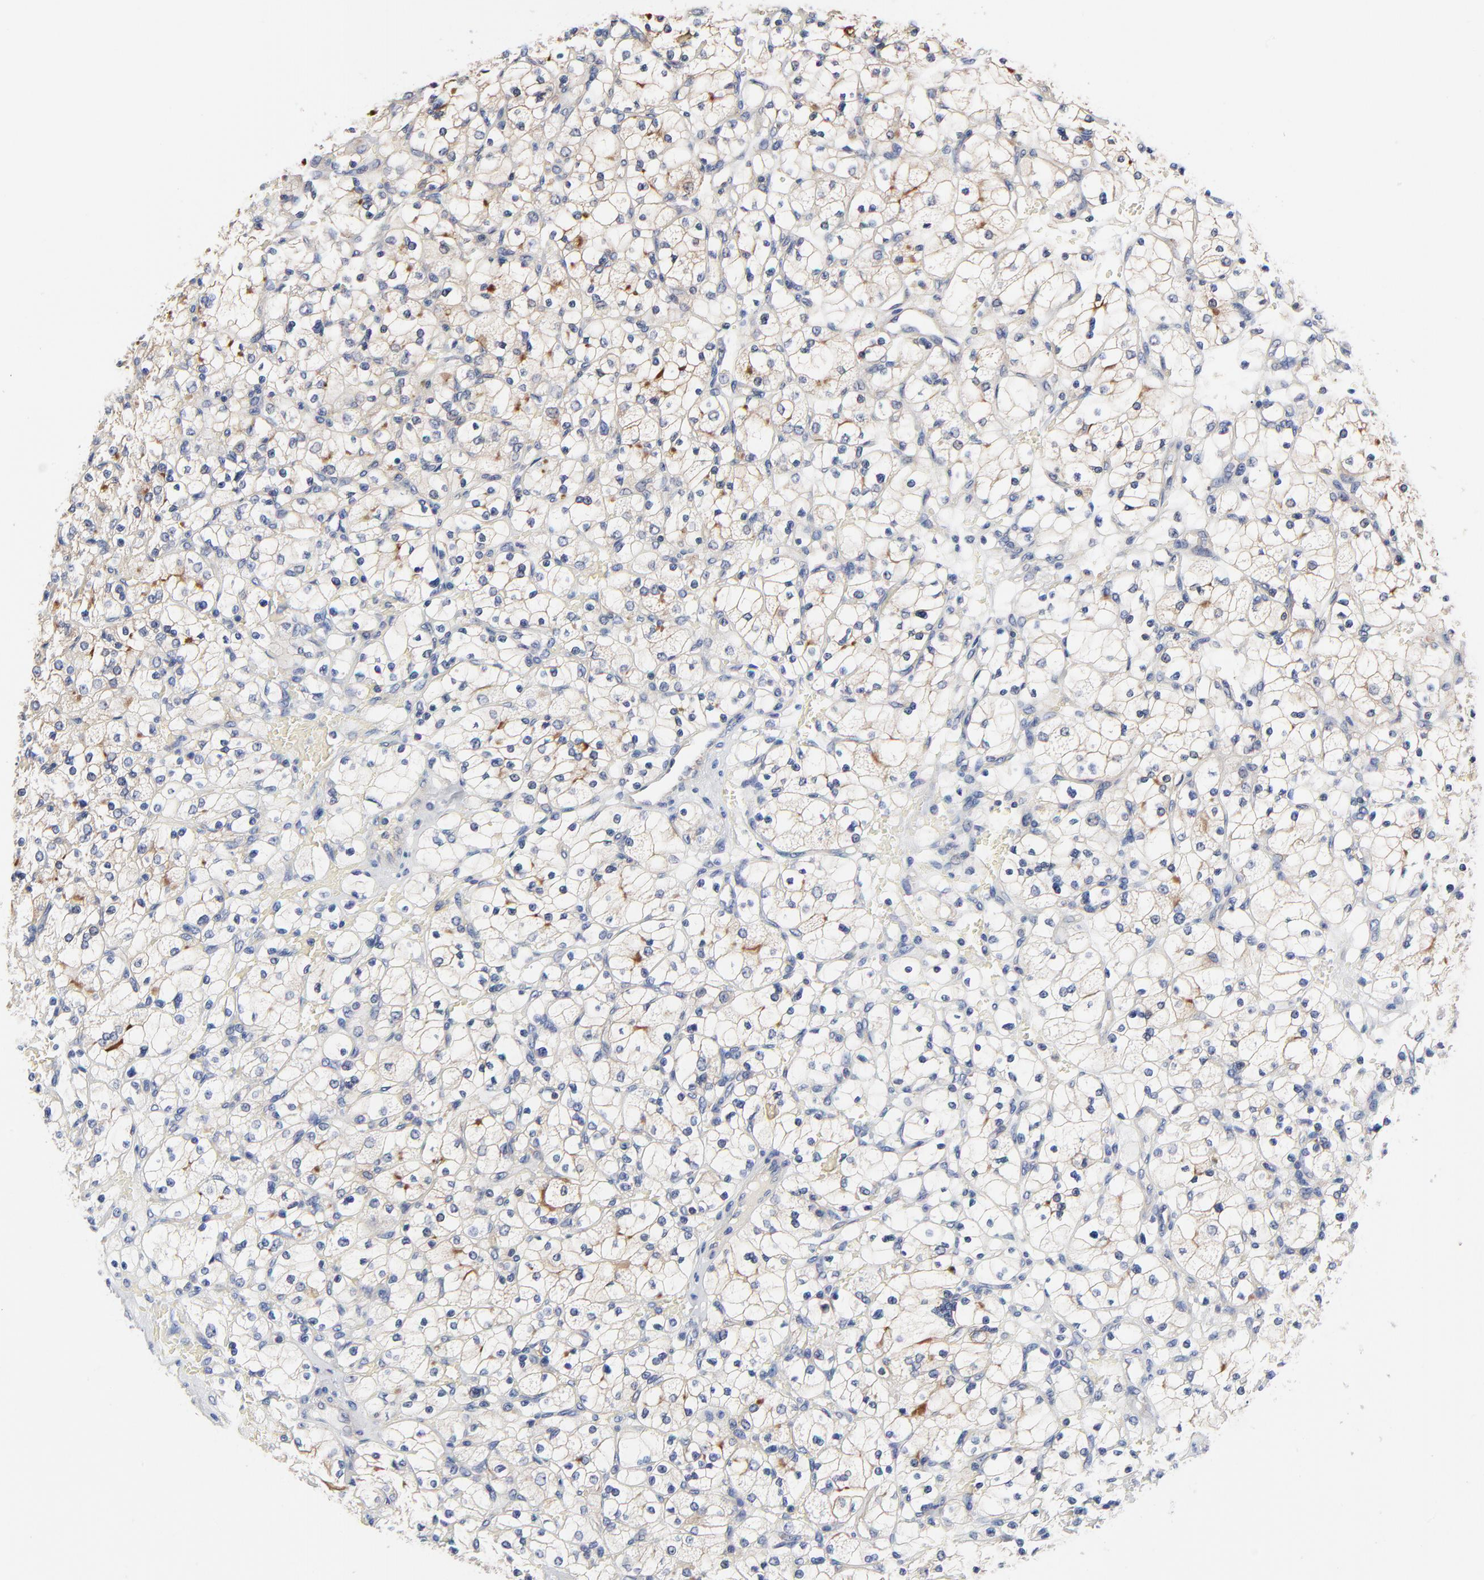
{"staining": {"intensity": "weak", "quantity": "25%-75%", "location": "cytoplasmic/membranous"}, "tissue": "renal cancer", "cell_type": "Tumor cells", "image_type": "cancer", "snomed": [{"axis": "morphology", "description": "Adenocarcinoma, NOS"}, {"axis": "topography", "description": "Kidney"}], "caption": "Immunohistochemistry of human renal adenocarcinoma reveals low levels of weak cytoplasmic/membranous staining in approximately 25%-75% of tumor cells.", "gene": "CD2AP", "patient": {"sex": "female", "age": 83}}